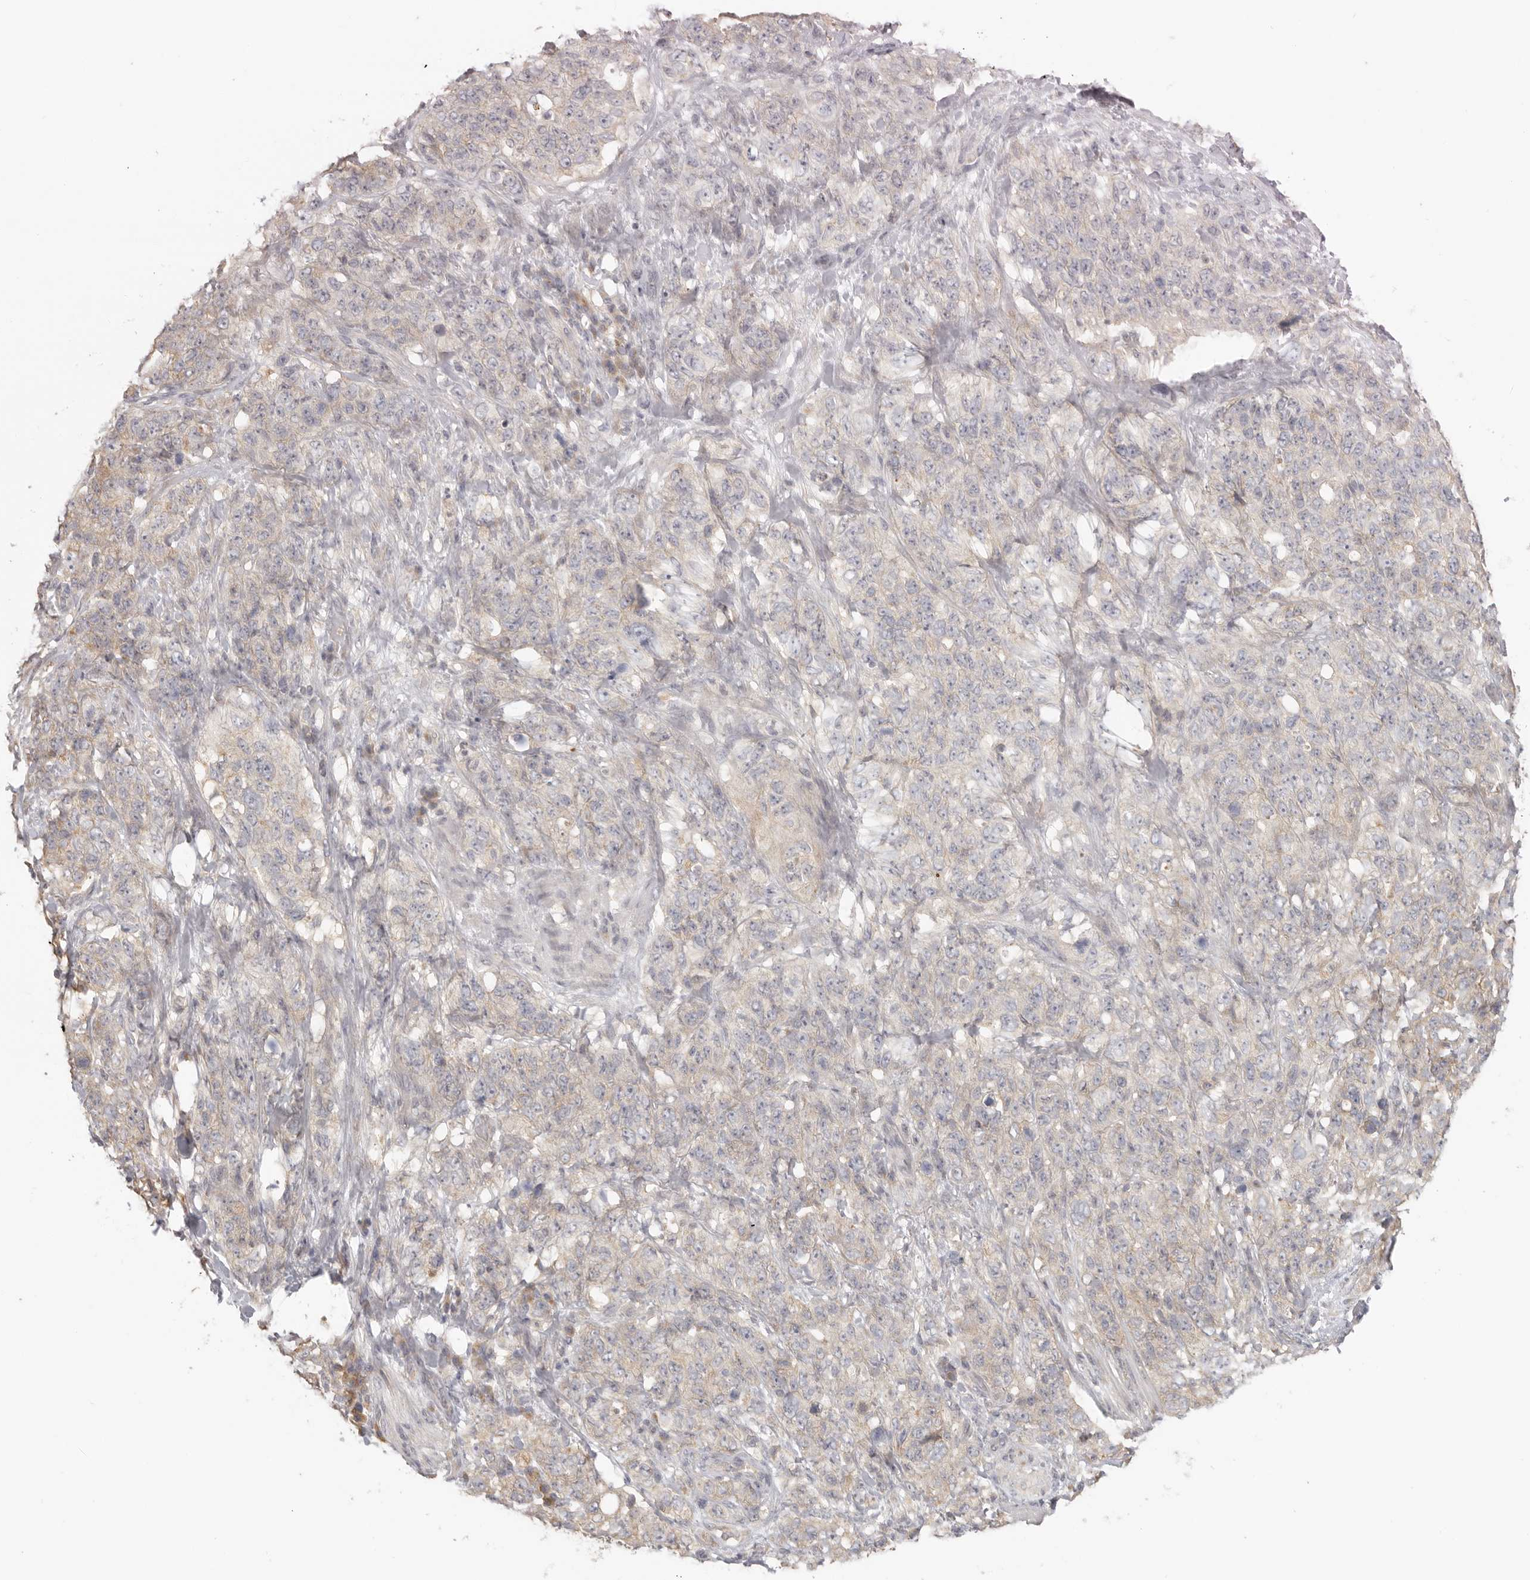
{"staining": {"intensity": "weak", "quantity": "<25%", "location": "cytoplasmic/membranous"}, "tissue": "stomach cancer", "cell_type": "Tumor cells", "image_type": "cancer", "snomed": [{"axis": "morphology", "description": "Adenocarcinoma, NOS"}, {"axis": "topography", "description": "Stomach"}], "caption": "Human adenocarcinoma (stomach) stained for a protein using IHC shows no positivity in tumor cells.", "gene": "AHDC1", "patient": {"sex": "male", "age": 48}}